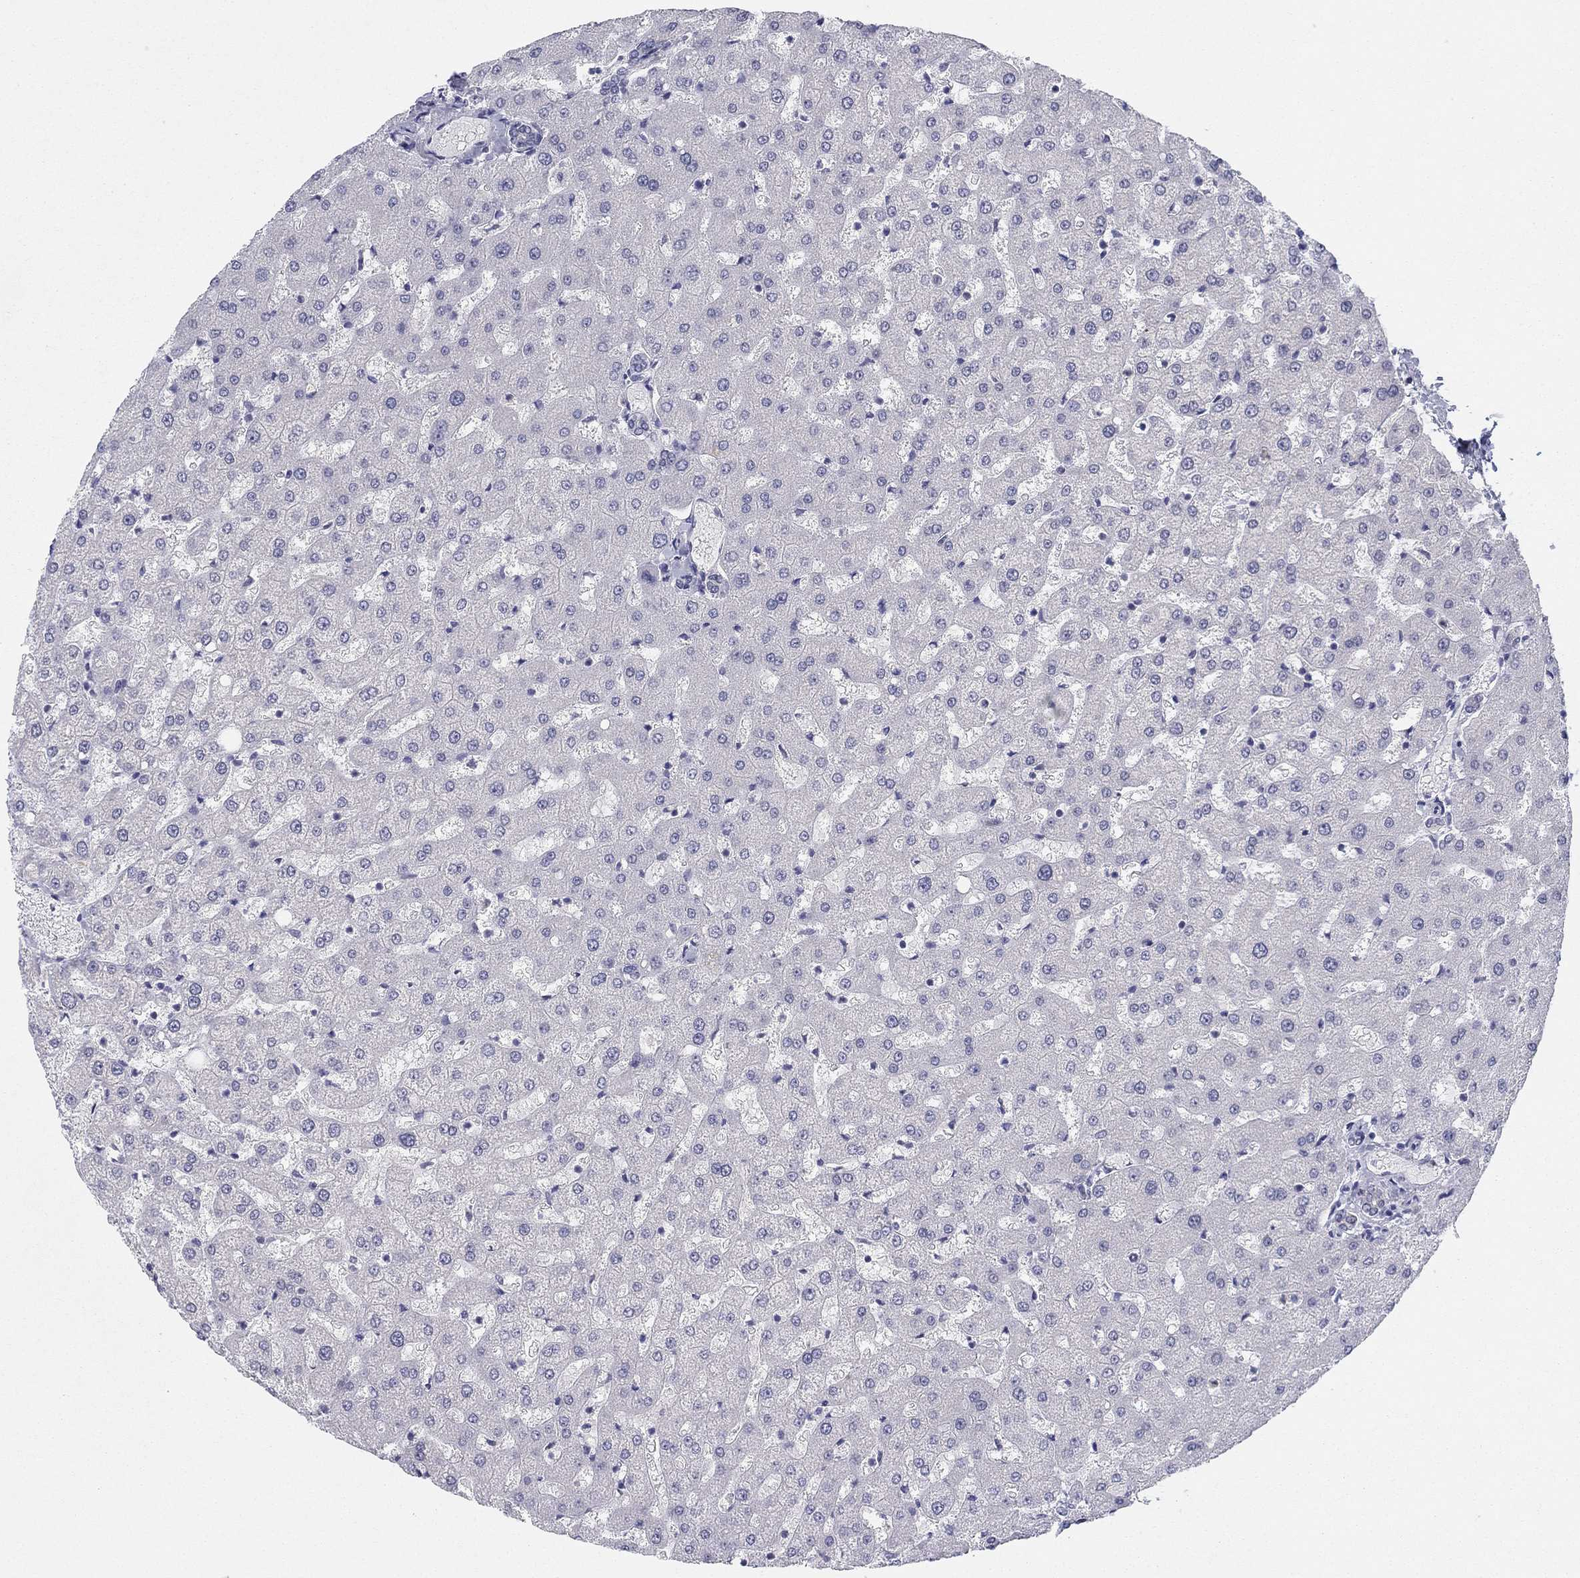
{"staining": {"intensity": "negative", "quantity": "none", "location": "none"}, "tissue": "liver", "cell_type": "Cholangiocytes", "image_type": "normal", "snomed": [{"axis": "morphology", "description": "Normal tissue, NOS"}, {"axis": "topography", "description": "Liver"}], "caption": "Cholangiocytes show no significant expression in normal liver. (DAB immunohistochemistry, high magnification).", "gene": "PDXK", "patient": {"sex": "female", "age": 50}}